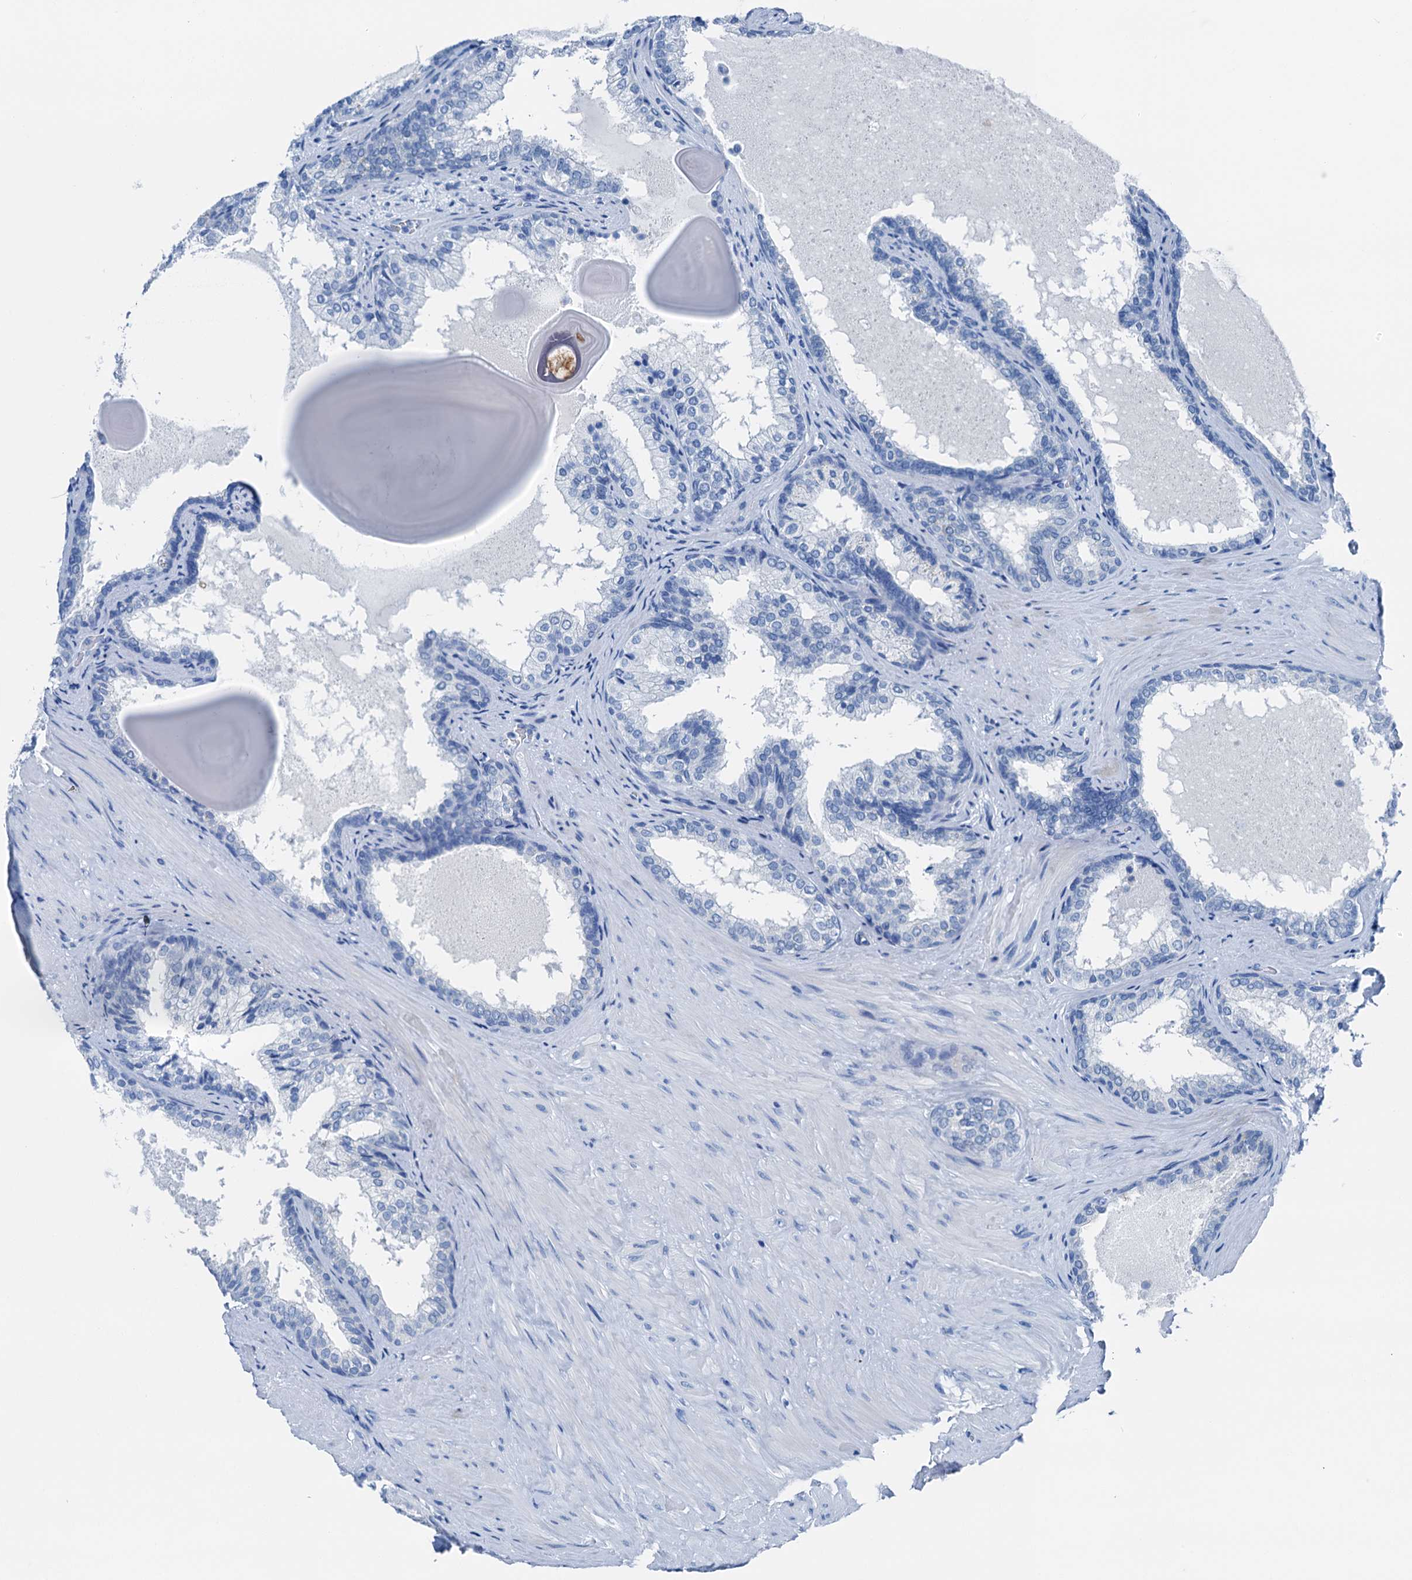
{"staining": {"intensity": "negative", "quantity": "none", "location": "none"}, "tissue": "prostate cancer", "cell_type": "Tumor cells", "image_type": "cancer", "snomed": [{"axis": "morphology", "description": "Adenocarcinoma, High grade"}, {"axis": "topography", "description": "Prostate"}], "caption": "Immunohistochemistry (IHC) histopathology image of human prostate adenocarcinoma (high-grade) stained for a protein (brown), which exhibits no staining in tumor cells. (DAB (3,3'-diaminobenzidine) immunohistochemistry (IHC) with hematoxylin counter stain).", "gene": "CBLN3", "patient": {"sex": "male", "age": 65}}